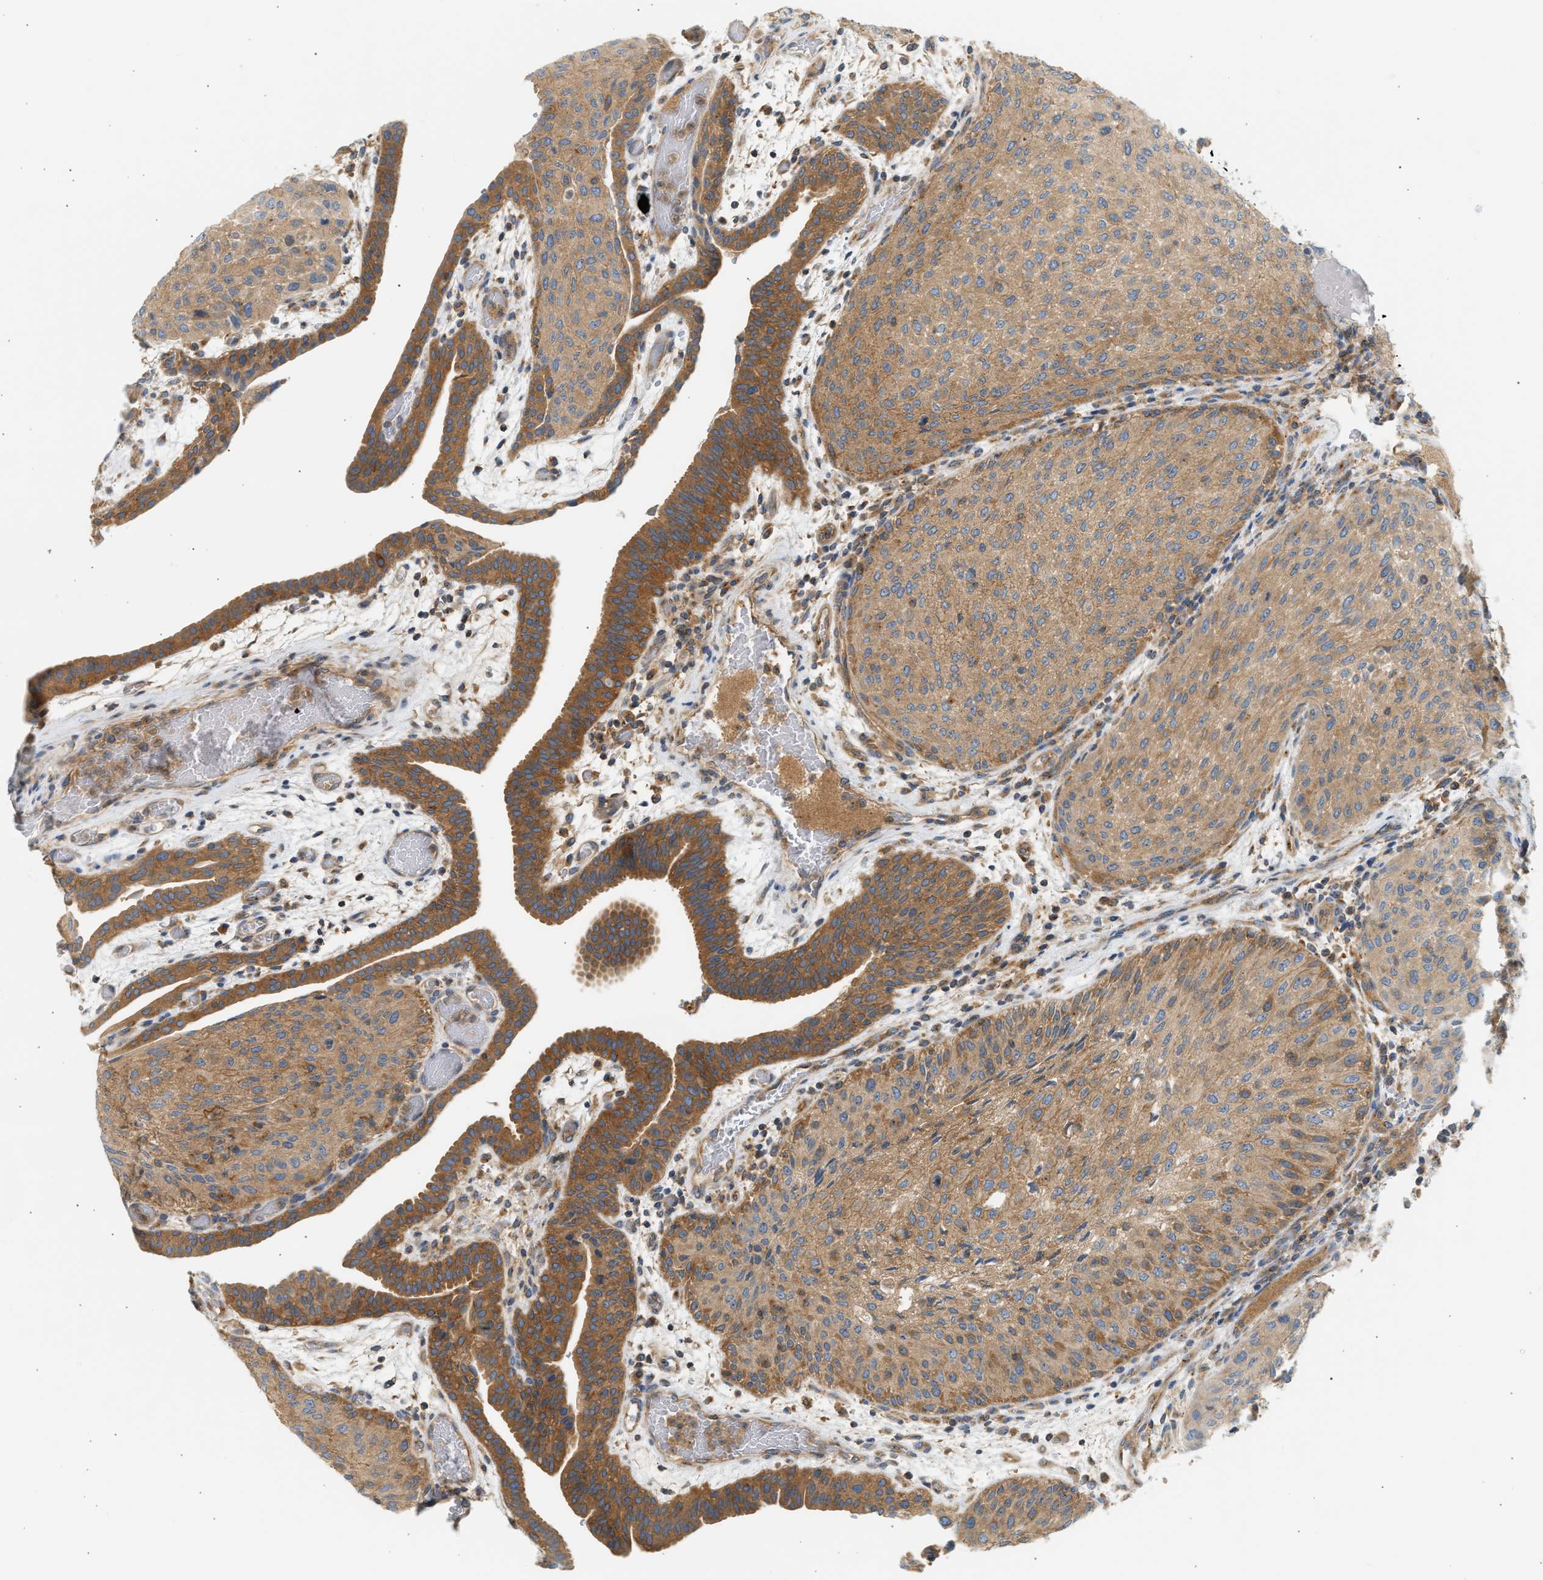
{"staining": {"intensity": "moderate", "quantity": ">75%", "location": "cytoplasmic/membranous"}, "tissue": "urothelial cancer", "cell_type": "Tumor cells", "image_type": "cancer", "snomed": [{"axis": "morphology", "description": "Urothelial carcinoma, Low grade"}, {"axis": "morphology", "description": "Urothelial carcinoma, High grade"}, {"axis": "topography", "description": "Urinary bladder"}], "caption": "A micrograph of high-grade urothelial carcinoma stained for a protein demonstrates moderate cytoplasmic/membranous brown staining in tumor cells. (Stains: DAB (3,3'-diaminobenzidine) in brown, nuclei in blue, Microscopy: brightfield microscopy at high magnification).", "gene": "PAFAH1B1", "patient": {"sex": "male", "age": 35}}